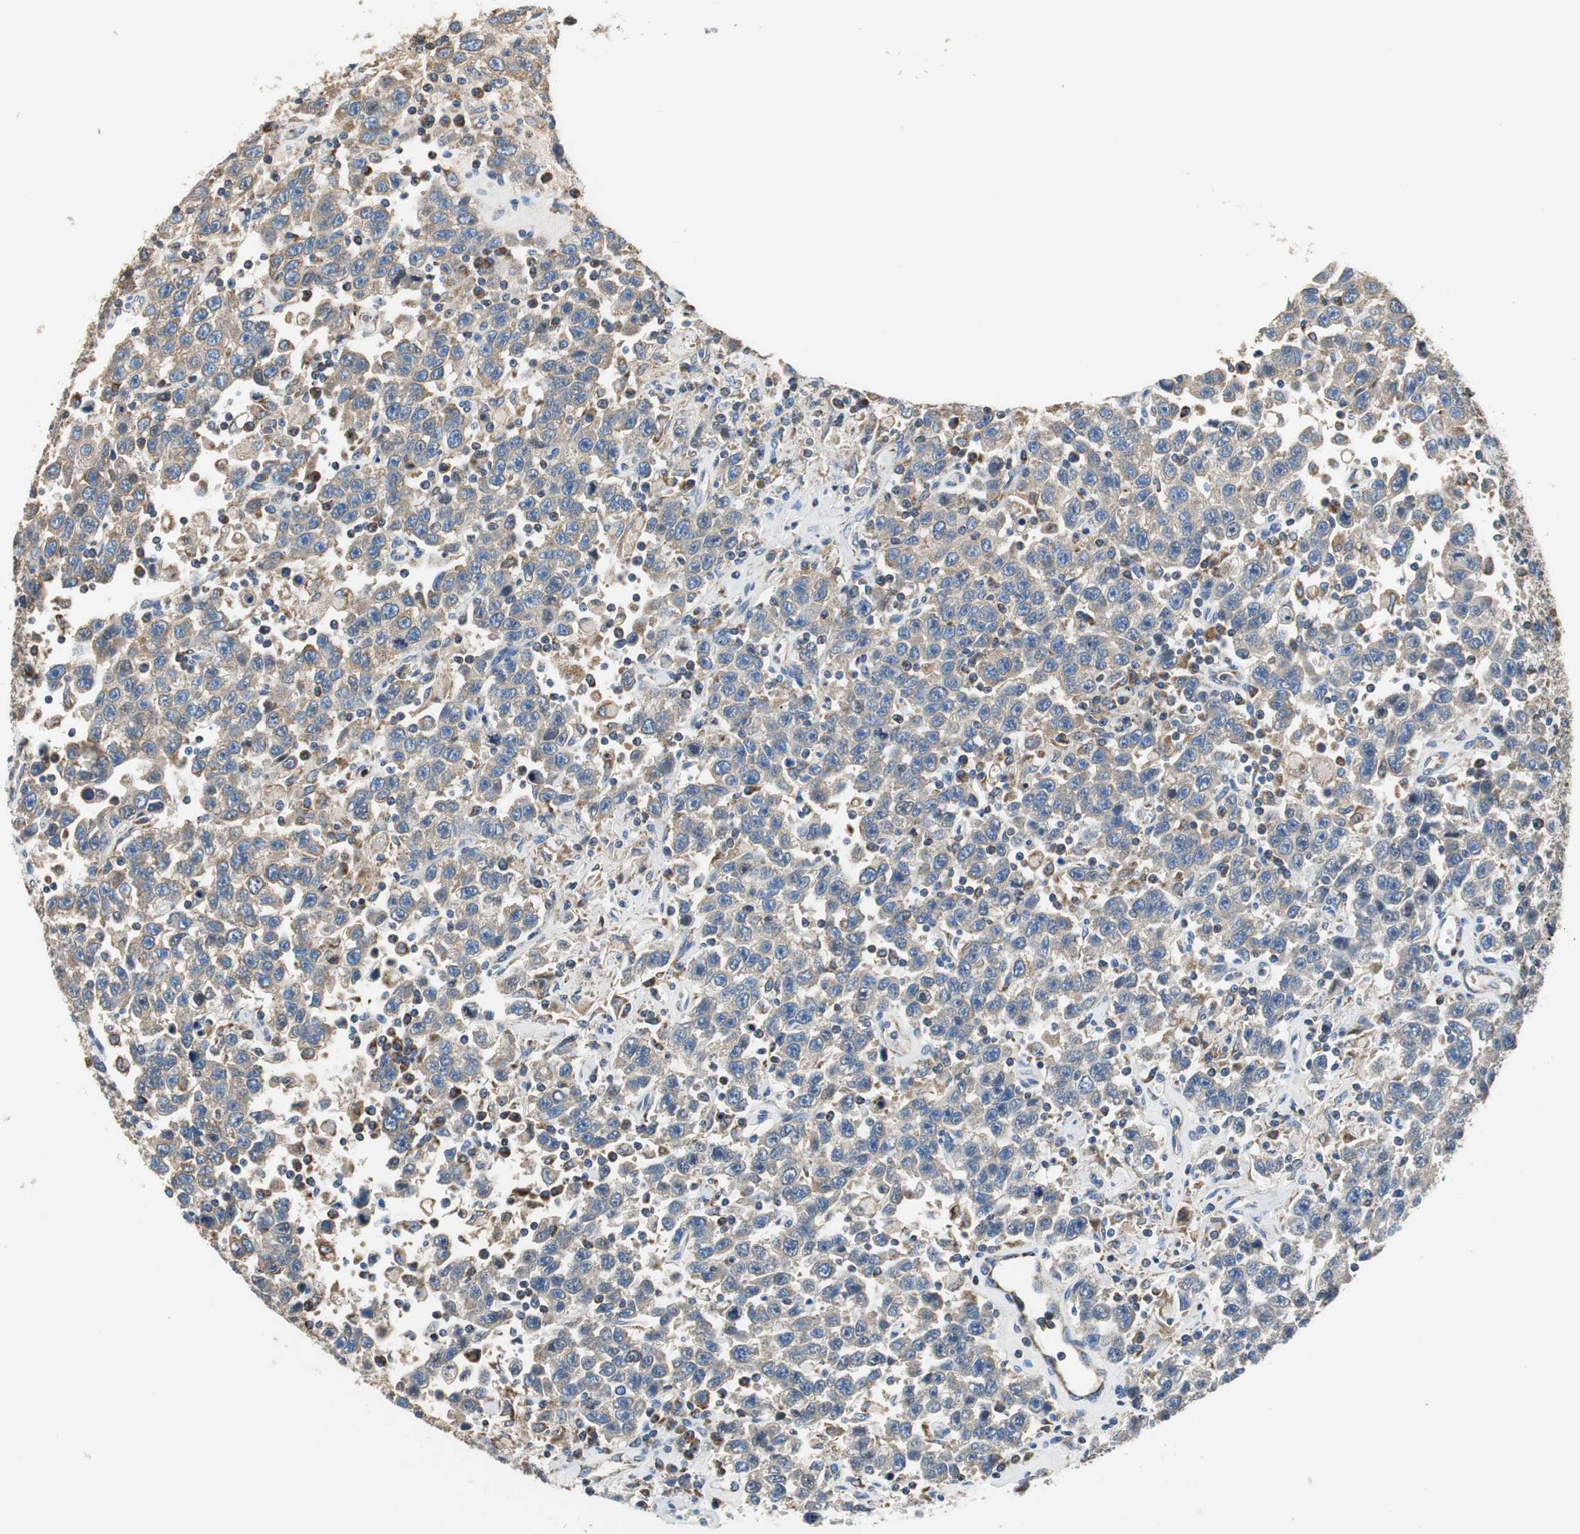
{"staining": {"intensity": "weak", "quantity": ">75%", "location": "cytoplasmic/membranous"}, "tissue": "testis cancer", "cell_type": "Tumor cells", "image_type": "cancer", "snomed": [{"axis": "morphology", "description": "Seminoma, NOS"}, {"axis": "topography", "description": "Testis"}], "caption": "Human seminoma (testis) stained for a protein (brown) reveals weak cytoplasmic/membranous positive expression in approximately >75% of tumor cells.", "gene": "GSTK1", "patient": {"sex": "male", "age": 41}}